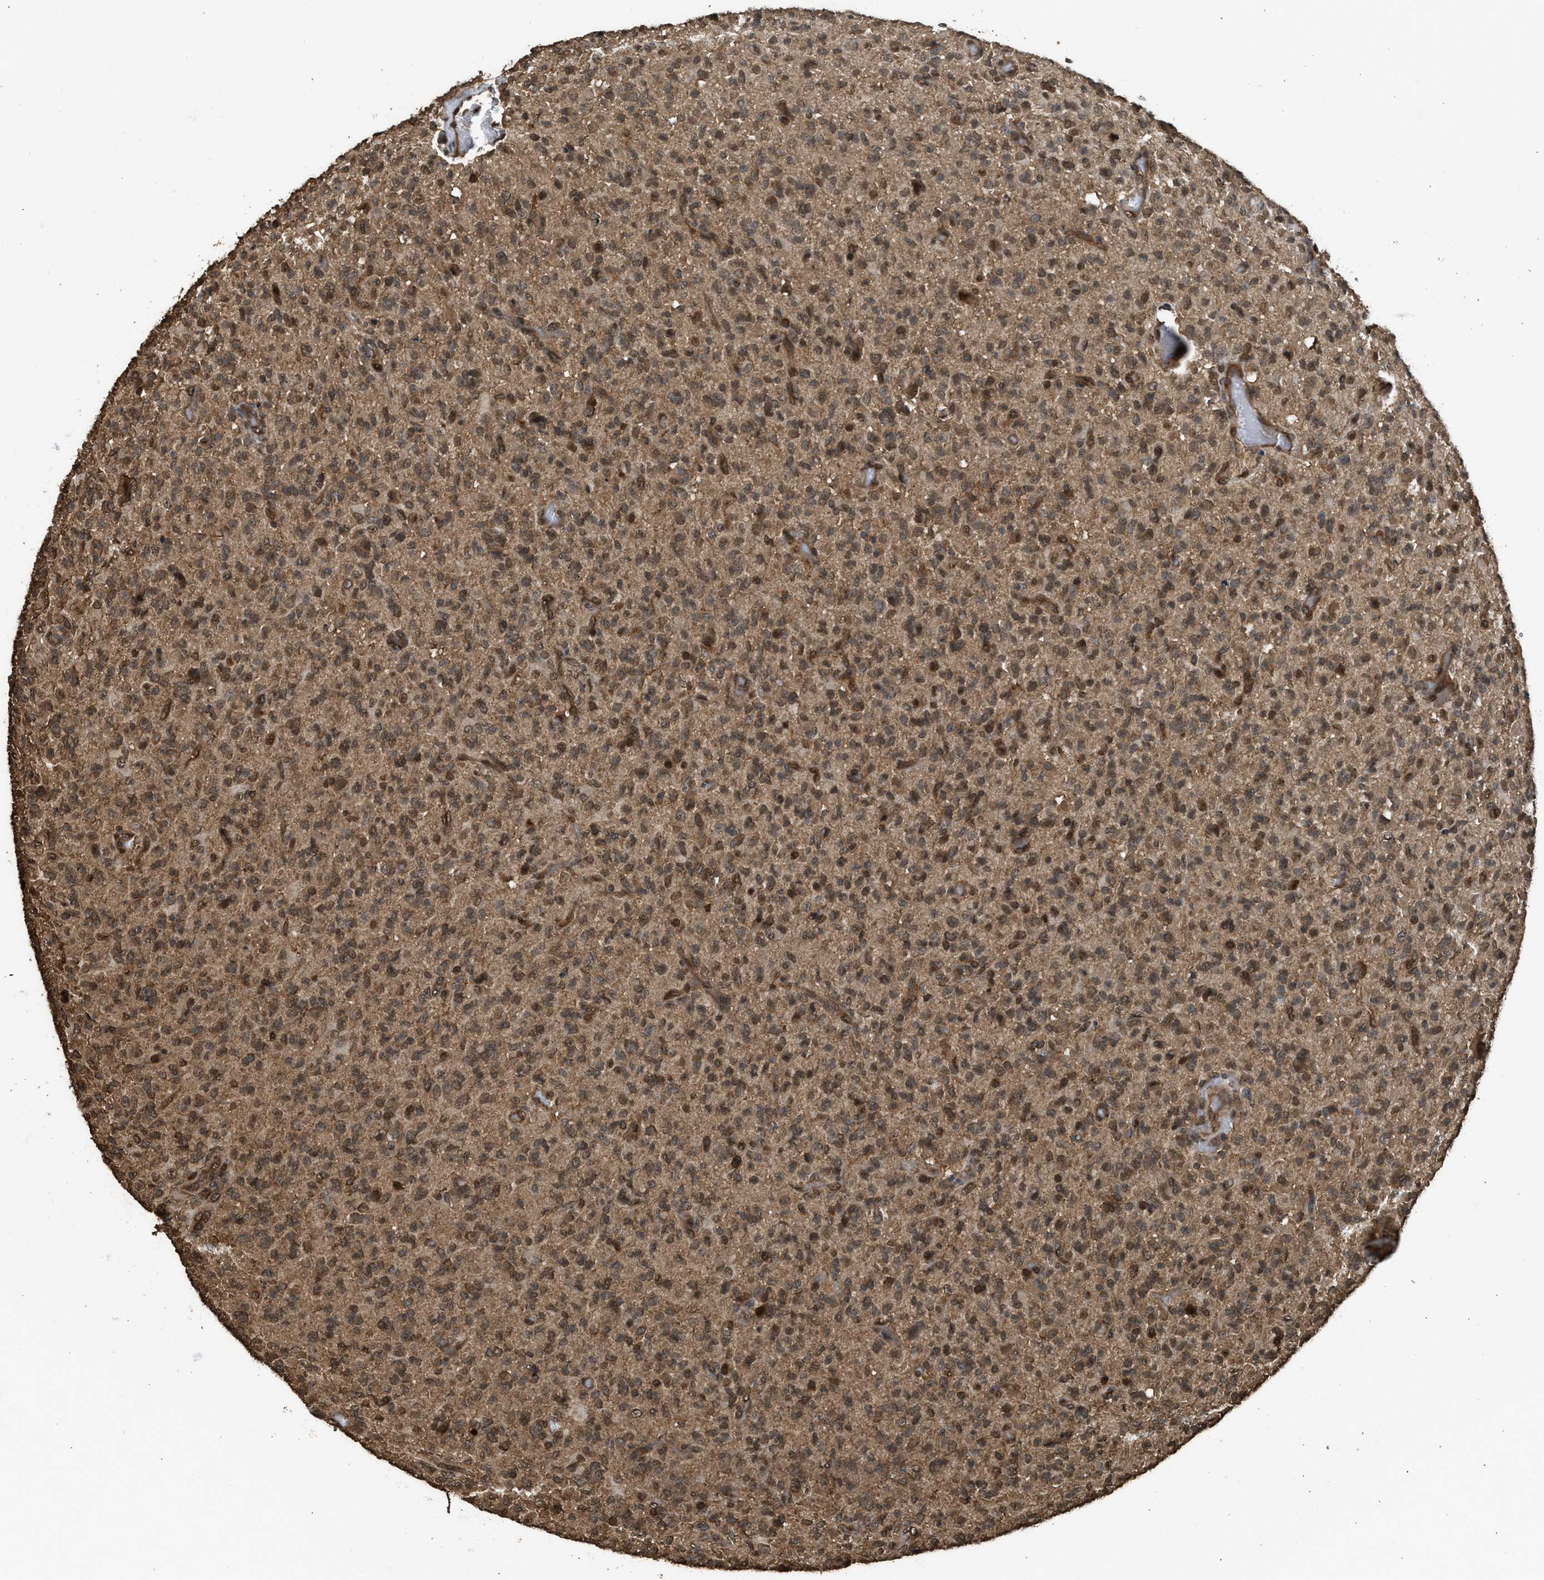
{"staining": {"intensity": "moderate", "quantity": ">75%", "location": "cytoplasmic/membranous,nuclear"}, "tissue": "glioma", "cell_type": "Tumor cells", "image_type": "cancer", "snomed": [{"axis": "morphology", "description": "Glioma, malignant, High grade"}, {"axis": "topography", "description": "Brain"}], "caption": "Human malignant high-grade glioma stained with a protein marker displays moderate staining in tumor cells.", "gene": "MYBL2", "patient": {"sex": "male", "age": 71}}